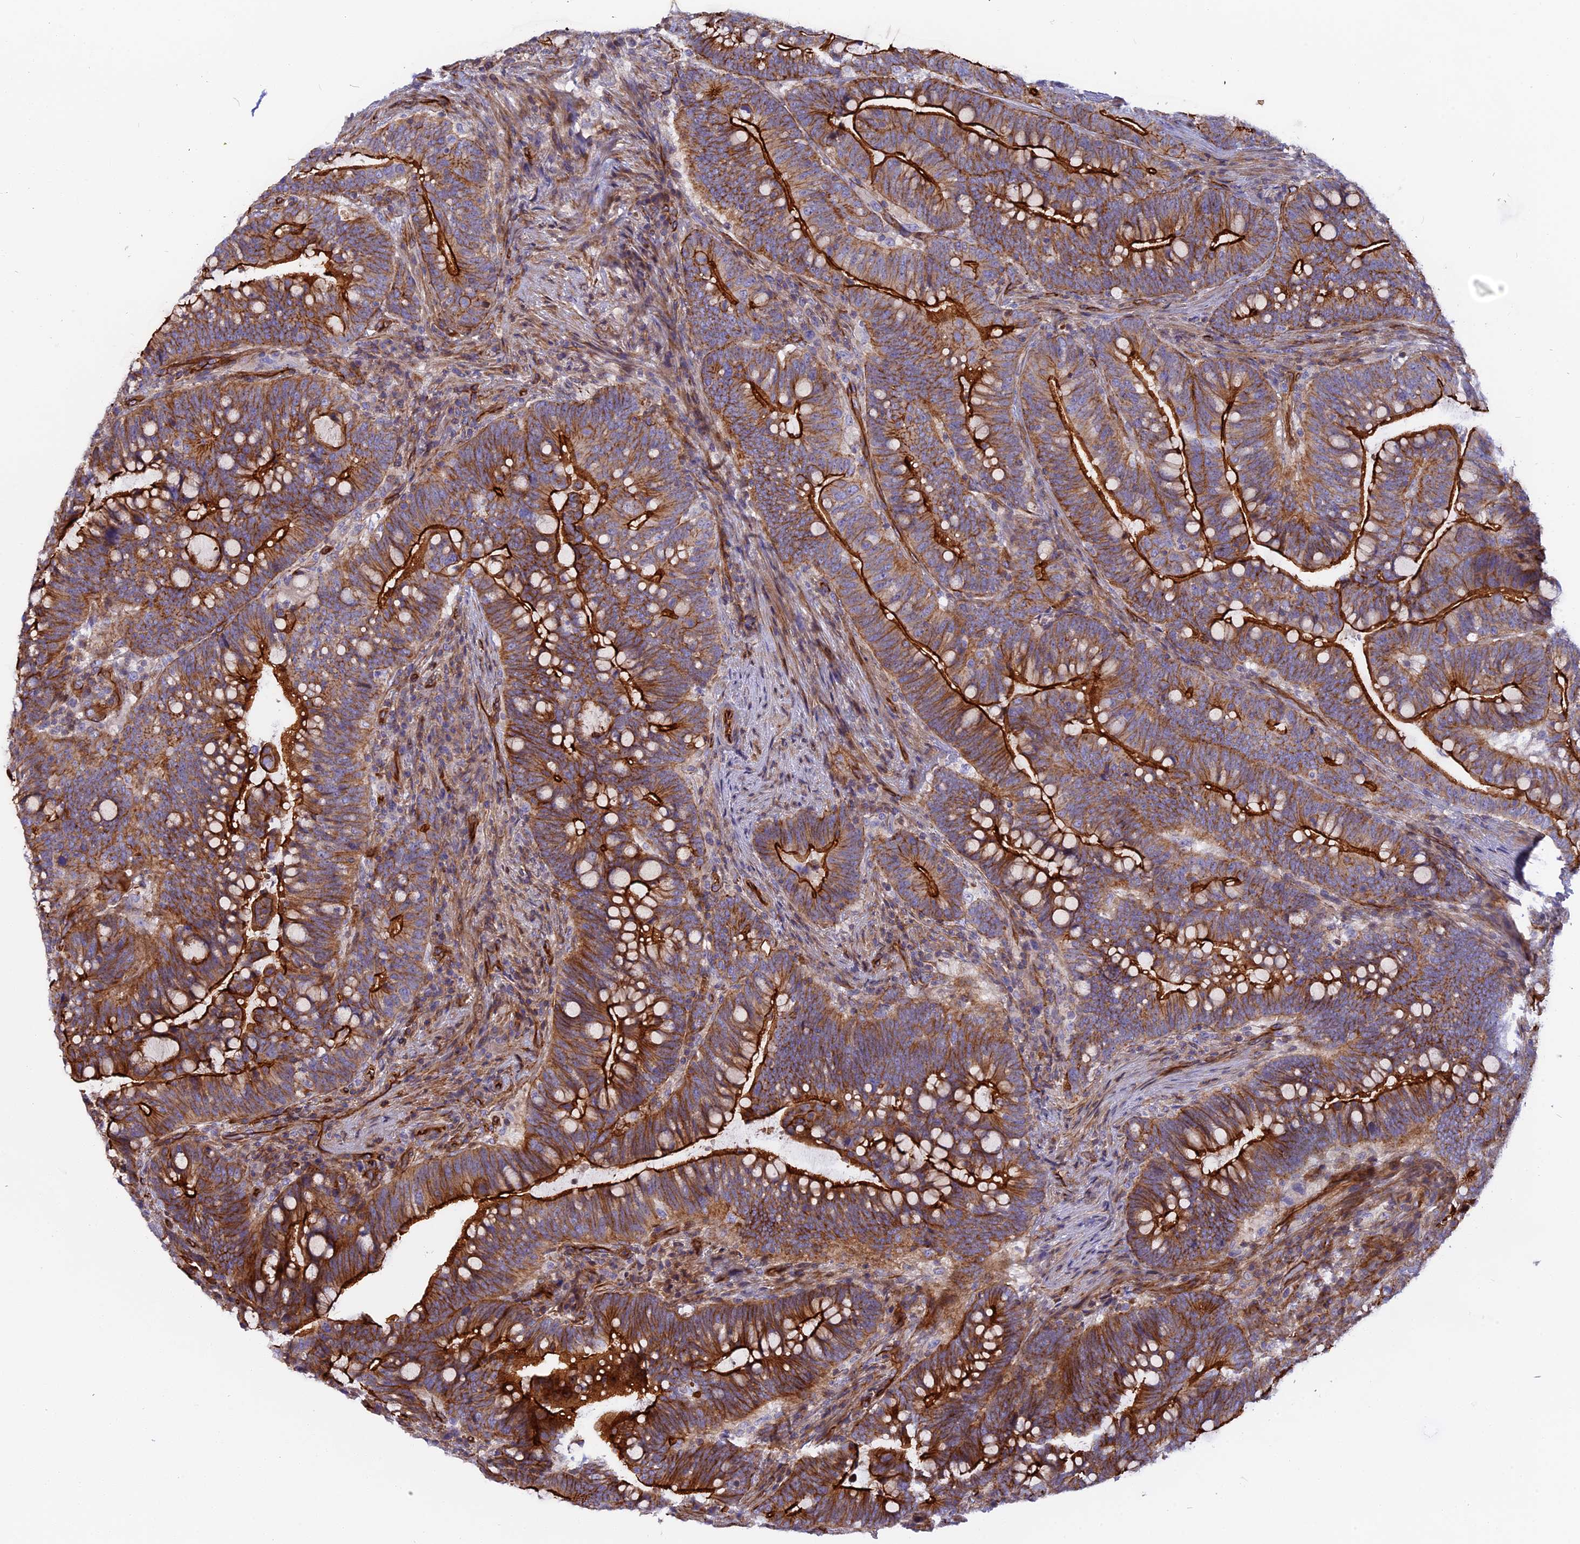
{"staining": {"intensity": "strong", "quantity": ">75%", "location": "cytoplasmic/membranous"}, "tissue": "colorectal cancer", "cell_type": "Tumor cells", "image_type": "cancer", "snomed": [{"axis": "morphology", "description": "Adenocarcinoma, NOS"}, {"axis": "topography", "description": "Colon"}], "caption": "Immunohistochemistry of colorectal cancer exhibits high levels of strong cytoplasmic/membranous expression in approximately >75% of tumor cells. (DAB IHC with brightfield microscopy, high magnification).", "gene": "CNBD2", "patient": {"sex": "male", "age": 87}}